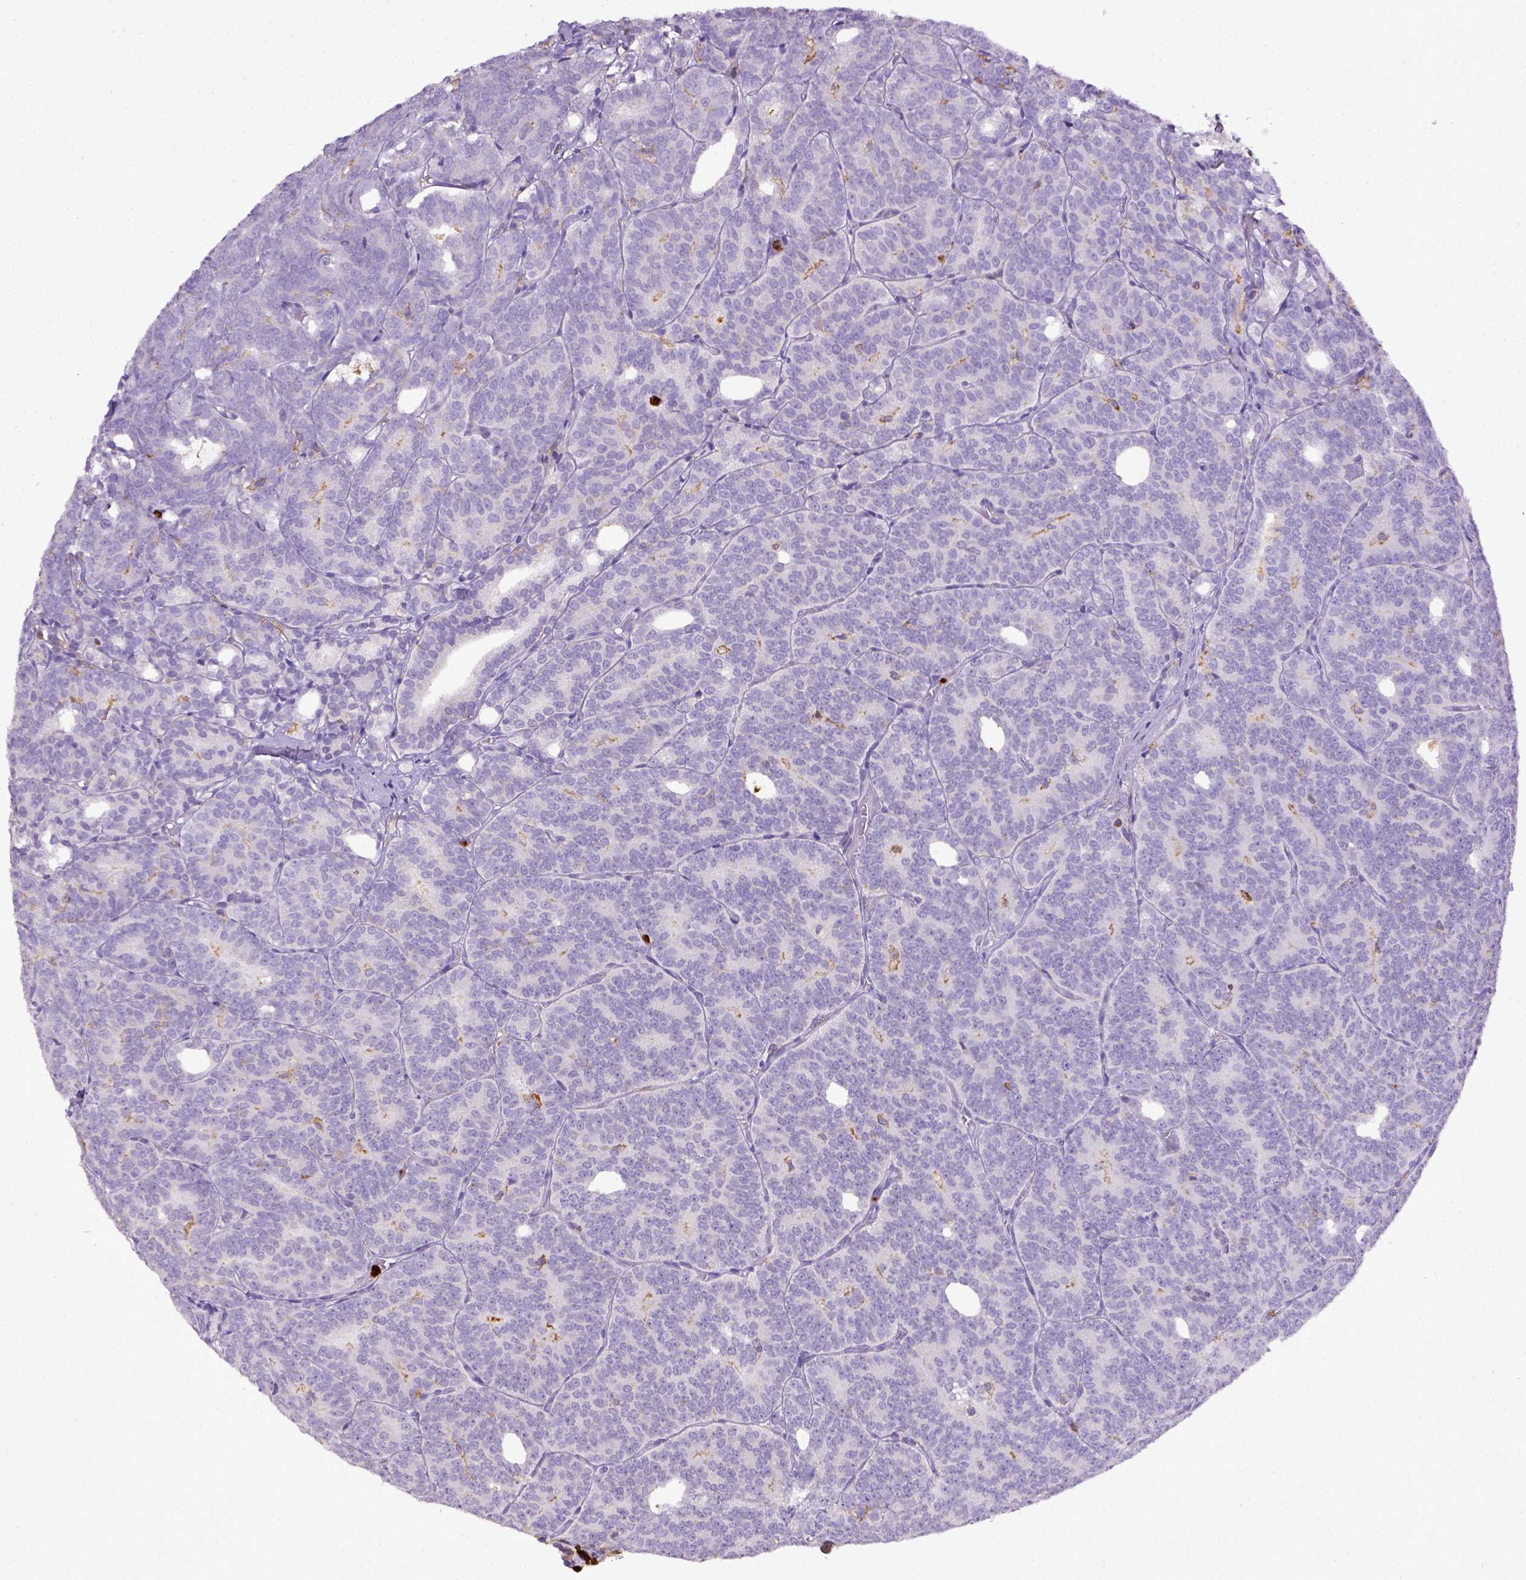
{"staining": {"intensity": "negative", "quantity": "none", "location": "none"}, "tissue": "prostate cancer", "cell_type": "Tumor cells", "image_type": "cancer", "snomed": [{"axis": "morphology", "description": "Adenocarcinoma, High grade"}, {"axis": "topography", "description": "Prostate"}], "caption": "Image shows no protein staining in tumor cells of prostate cancer tissue.", "gene": "ITGAM", "patient": {"sex": "male", "age": 53}}